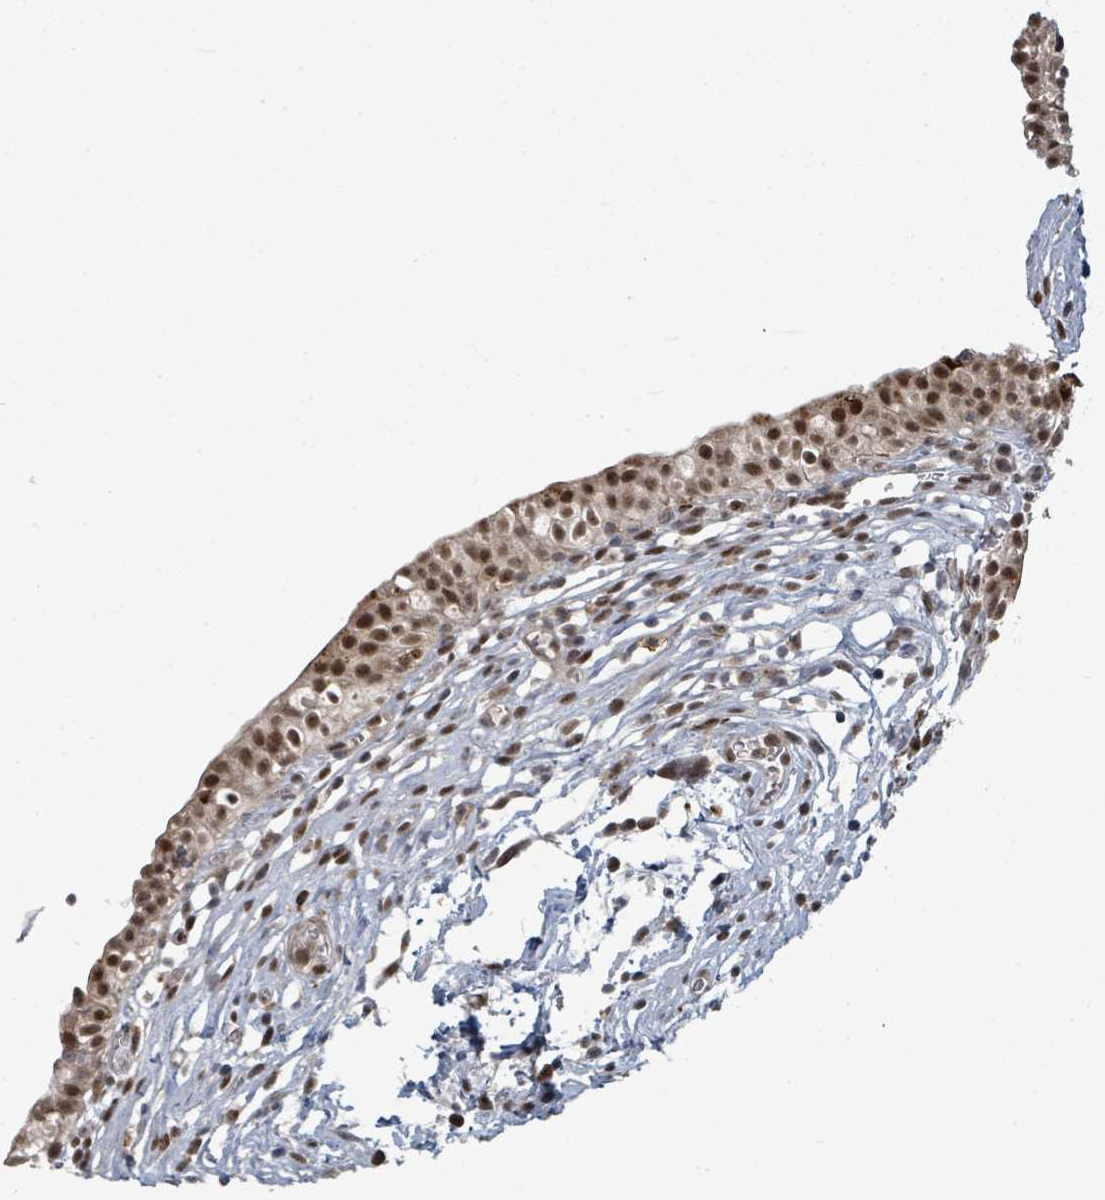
{"staining": {"intensity": "strong", "quantity": ">75%", "location": "nuclear"}, "tissue": "urinary bladder", "cell_type": "Urothelial cells", "image_type": "normal", "snomed": [{"axis": "morphology", "description": "Normal tissue, NOS"}, {"axis": "topography", "description": "Urinary bladder"}, {"axis": "topography", "description": "Peripheral nerve tissue"}], "caption": "Protein analysis of normal urinary bladder reveals strong nuclear positivity in about >75% of urothelial cells. (Brightfield microscopy of DAB IHC at high magnification).", "gene": "GTF3C1", "patient": {"sex": "male", "age": 55}}